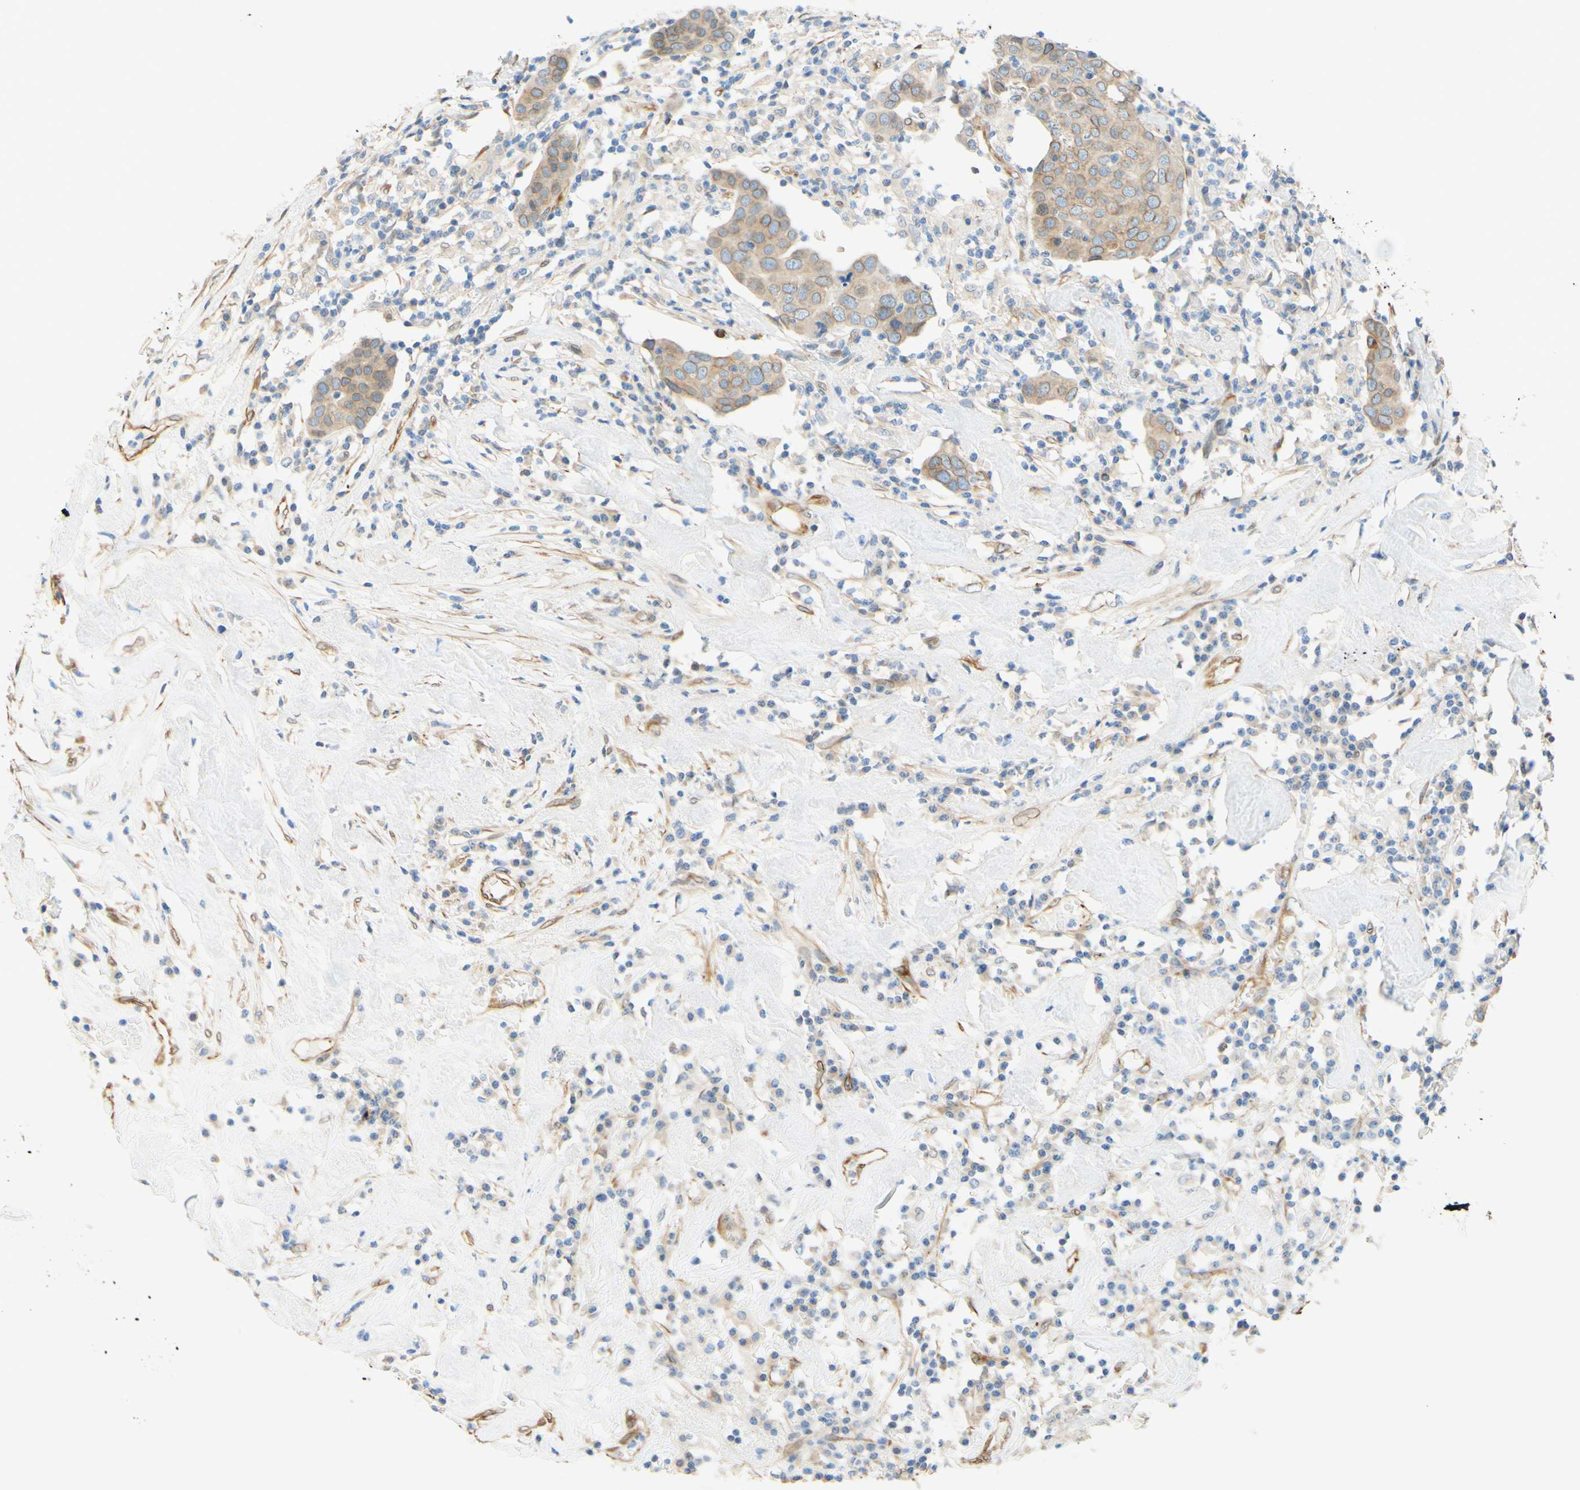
{"staining": {"intensity": "weak", "quantity": "25%-75%", "location": "cytoplasmic/membranous,nuclear"}, "tissue": "head and neck cancer", "cell_type": "Tumor cells", "image_type": "cancer", "snomed": [{"axis": "morphology", "description": "Adenocarcinoma, NOS"}, {"axis": "topography", "description": "Salivary gland"}, {"axis": "topography", "description": "Head-Neck"}], "caption": "Tumor cells reveal low levels of weak cytoplasmic/membranous and nuclear staining in approximately 25%-75% of cells in head and neck adenocarcinoma.", "gene": "ENDOD1", "patient": {"sex": "female", "age": 65}}